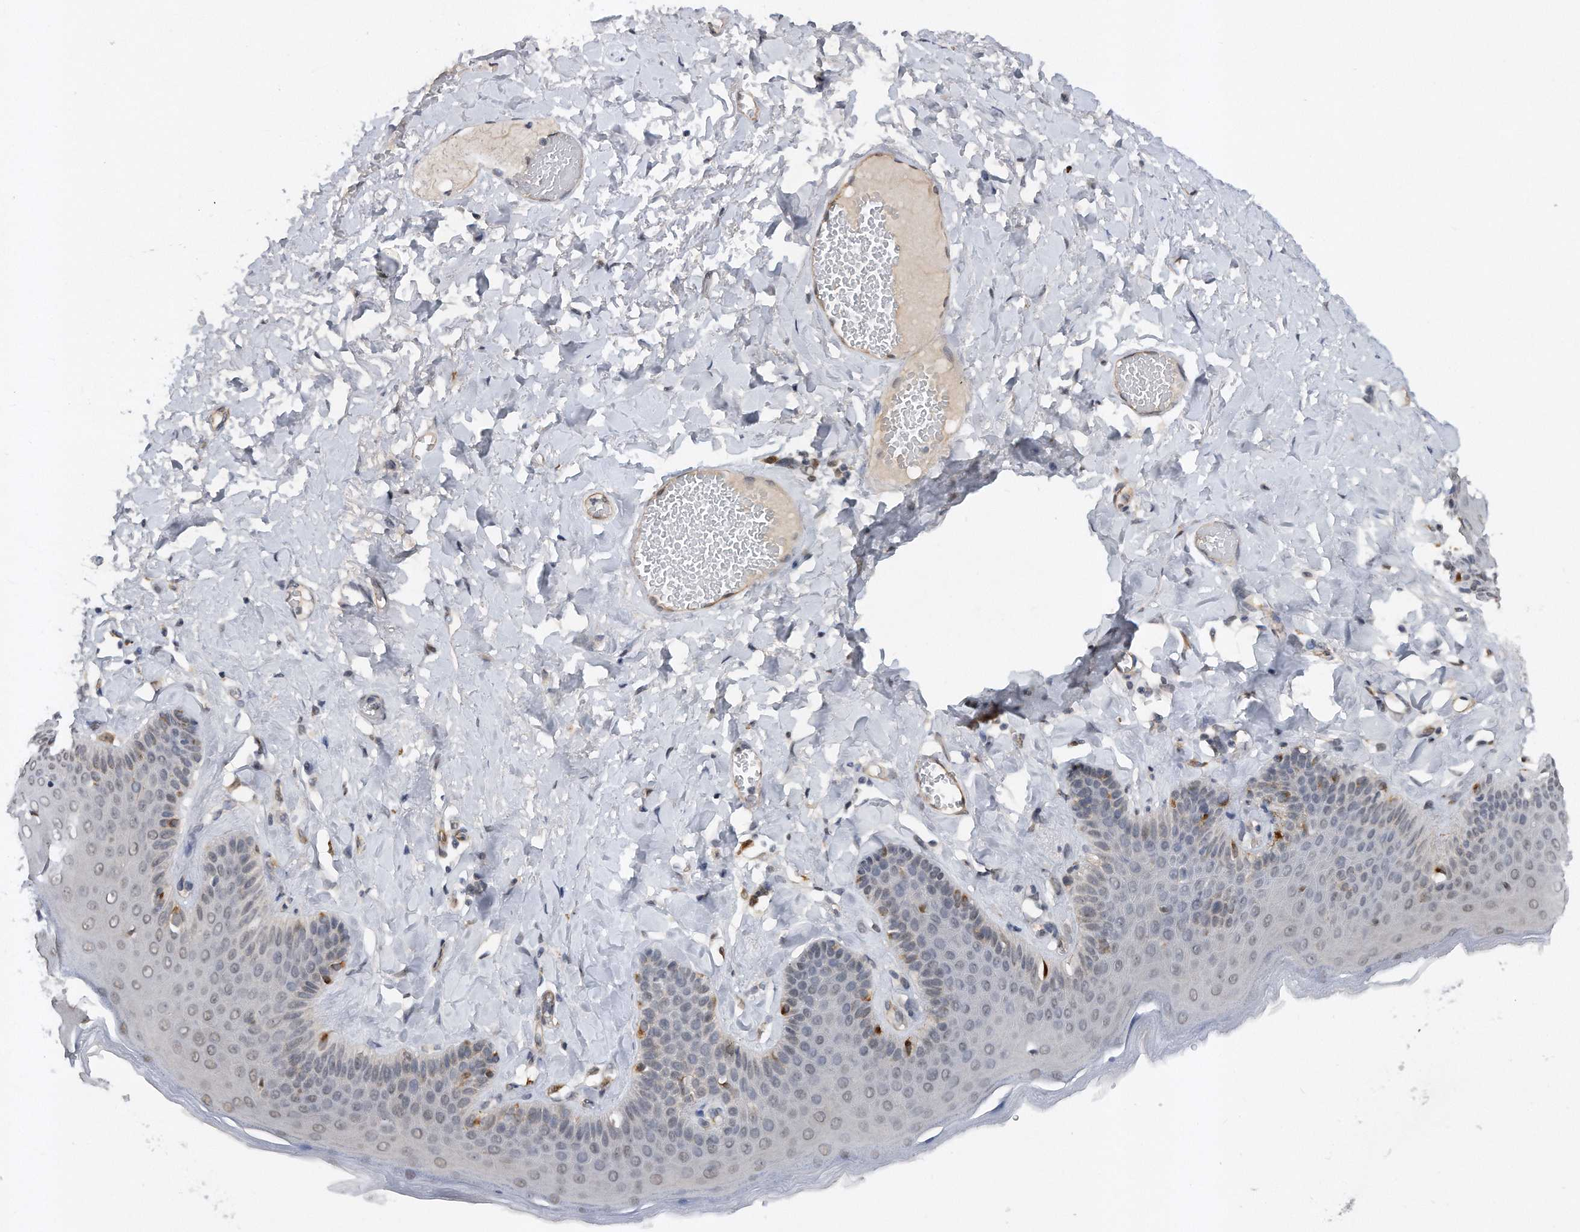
{"staining": {"intensity": "weak", "quantity": "<25%", "location": "cytoplasmic/membranous,nuclear"}, "tissue": "skin", "cell_type": "Epidermal cells", "image_type": "normal", "snomed": [{"axis": "morphology", "description": "Normal tissue, NOS"}, {"axis": "topography", "description": "Anal"}], "caption": "Immunohistochemistry (IHC) histopathology image of unremarkable skin: human skin stained with DAB (3,3'-diaminobenzidine) exhibits no significant protein staining in epidermal cells. (DAB IHC, high magnification).", "gene": "TP53INP1", "patient": {"sex": "male", "age": 69}}